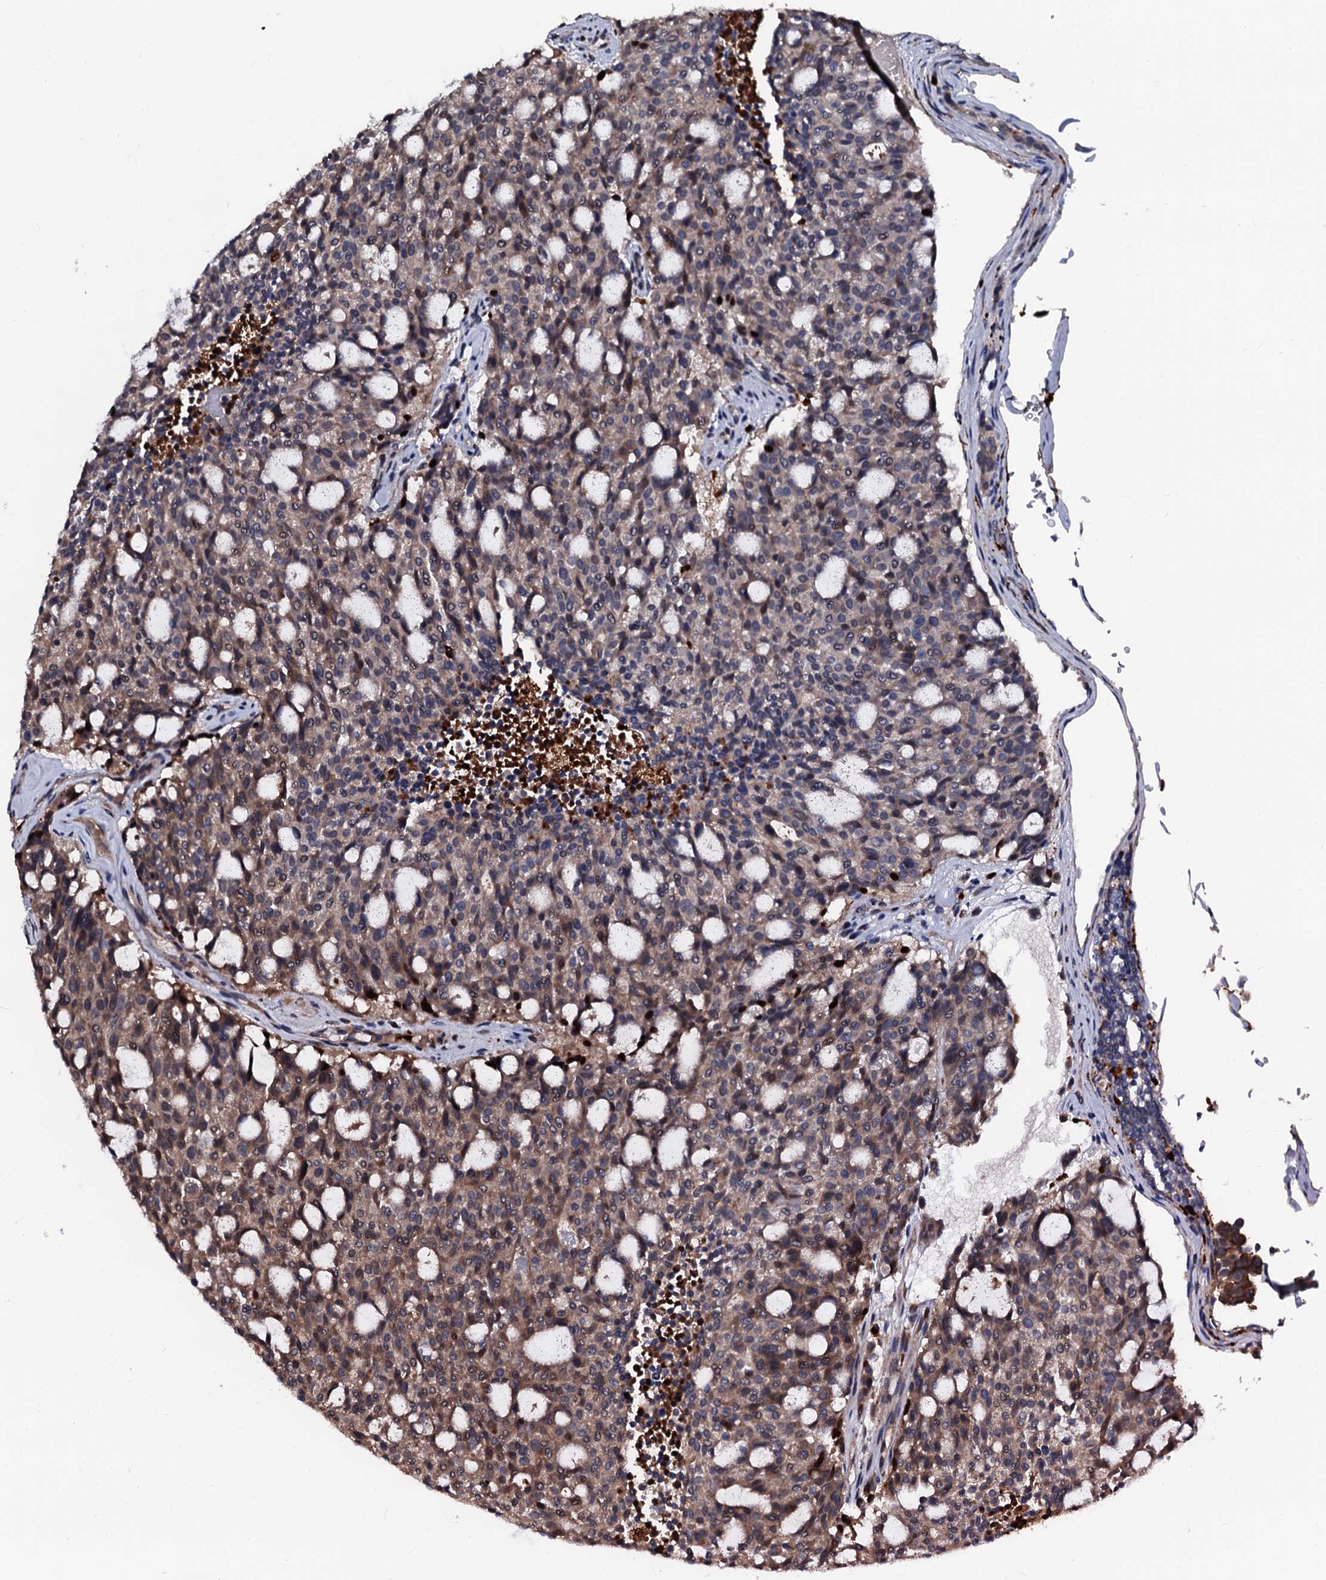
{"staining": {"intensity": "weak", "quantity": "25%-75%", "location": "cytoplasmic/membranous"}, "tissue": "carcinoid", "cell_type": "Tumor cells", "image_type": "cancer", "snomed": [{"axis": "morphology", "description": "Carcinoid, malignant, NOS"}, {"axis": "topography", "description": "Pancreas"}], "caption": "Immunohistochemistry (IHC) (DAB (3,3'-diaminobenzidine)) staining of human malignant carcinoid displays weak cytoplasmic/membranous protein positivity in about 25%-75% of tumor cells. The staining was performed using DAB, with brown indicating positive protein expression. Nuclei are stained blue with hematoxylin.", "gene": "N4BP1", "patient": {"sex": "female", "age": 54}}